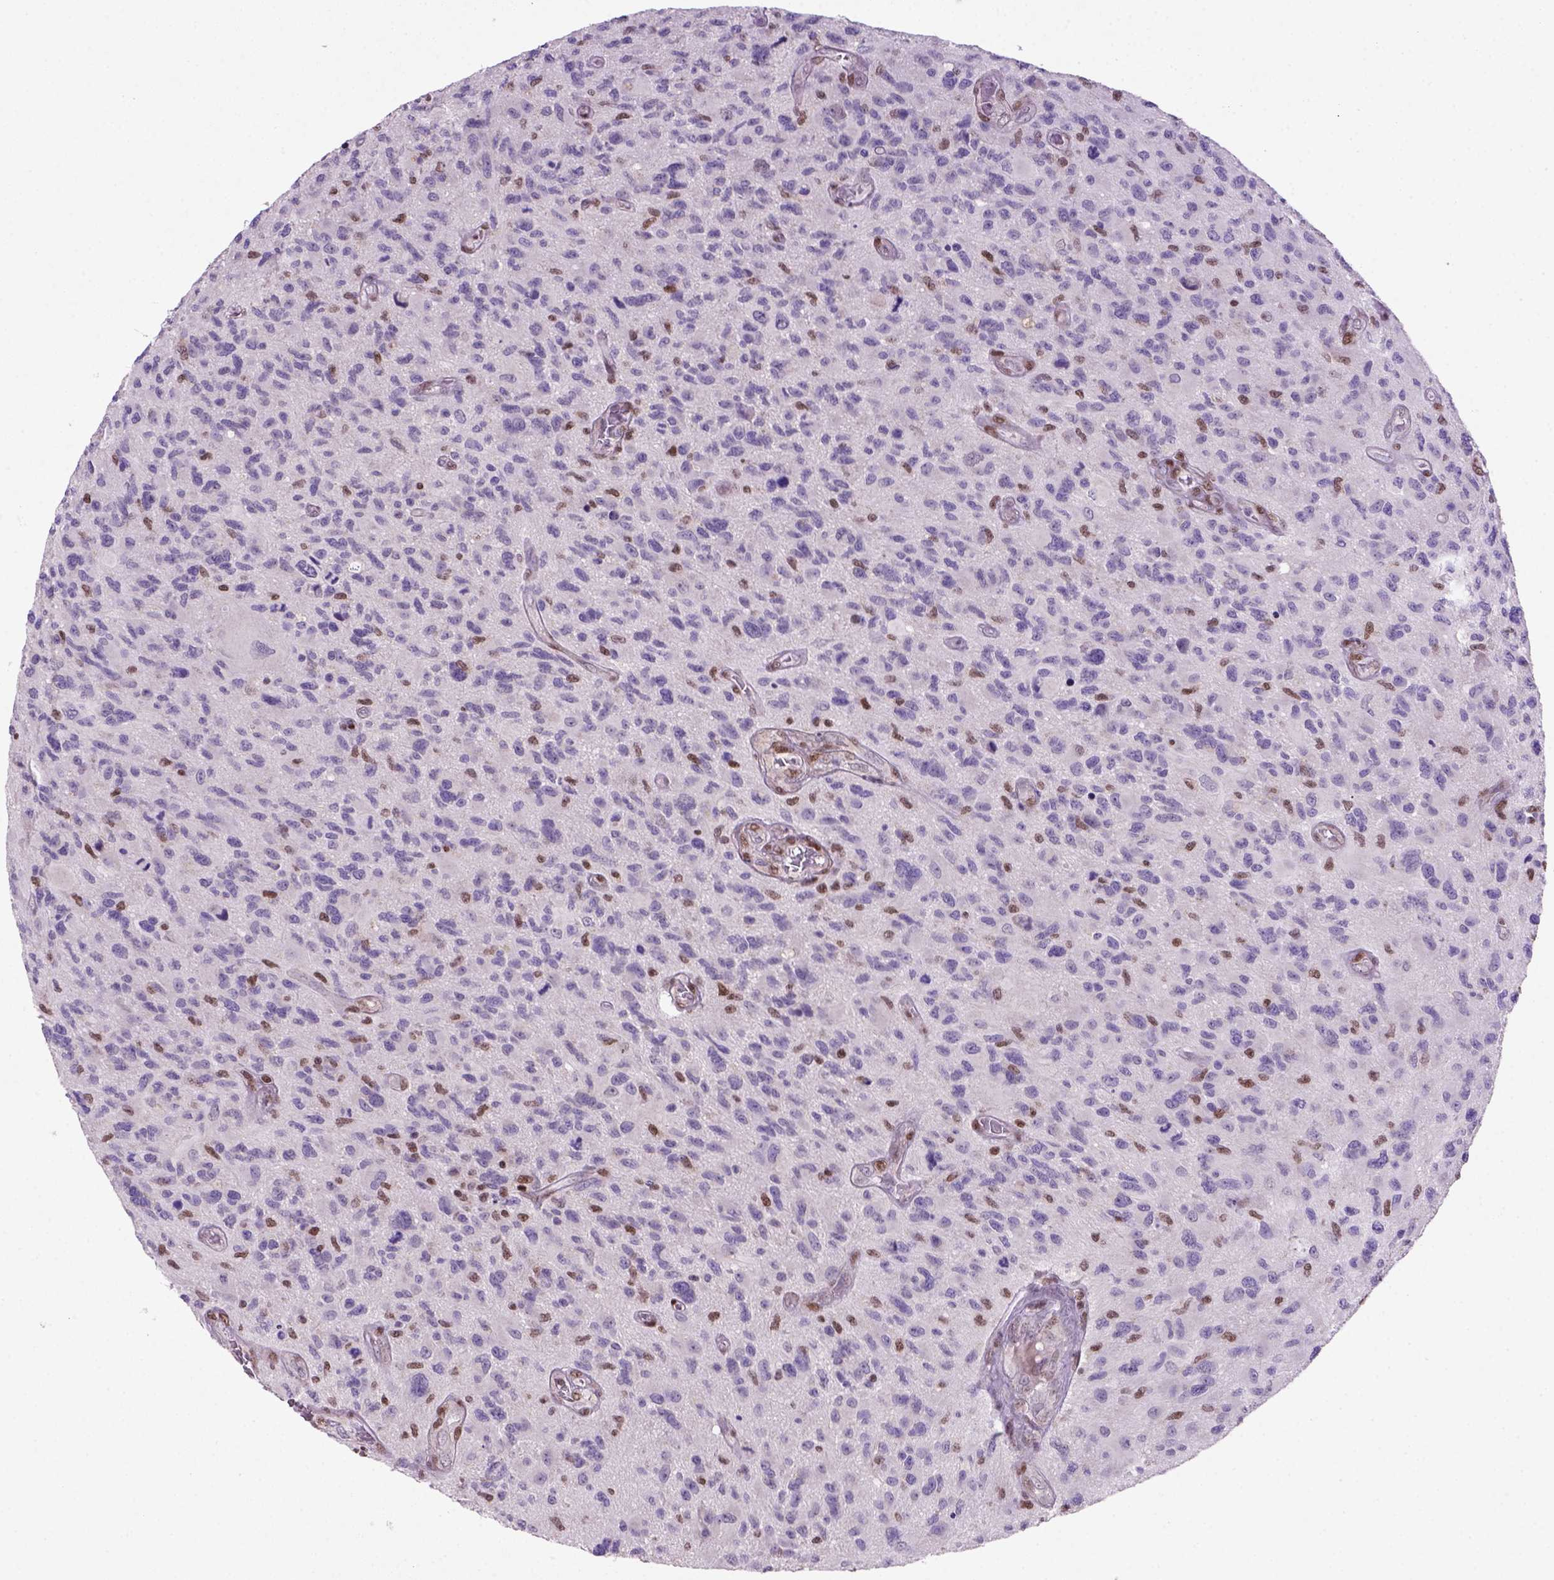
{"staining": {"intensity": "negative", "quantity": "none", "location": "none"}, "tissue": "glioma", "cell_type": "Tumor cells", "image_type": "cancer", "snomed": [{"axis": "morphology", "description": "Glioma, malignant, NOS"}, {"axis": "morphology", "description": "Glioma, malignant, High grade"}, {"axis": "topography", "description": "Brain"}], "caption": "This is an immunohistochemistry photomicrograph of human glioma. There is no positivity in tumor cells.", "gene": "MGMT", "patient": {"sex": "female", "age": 71}}